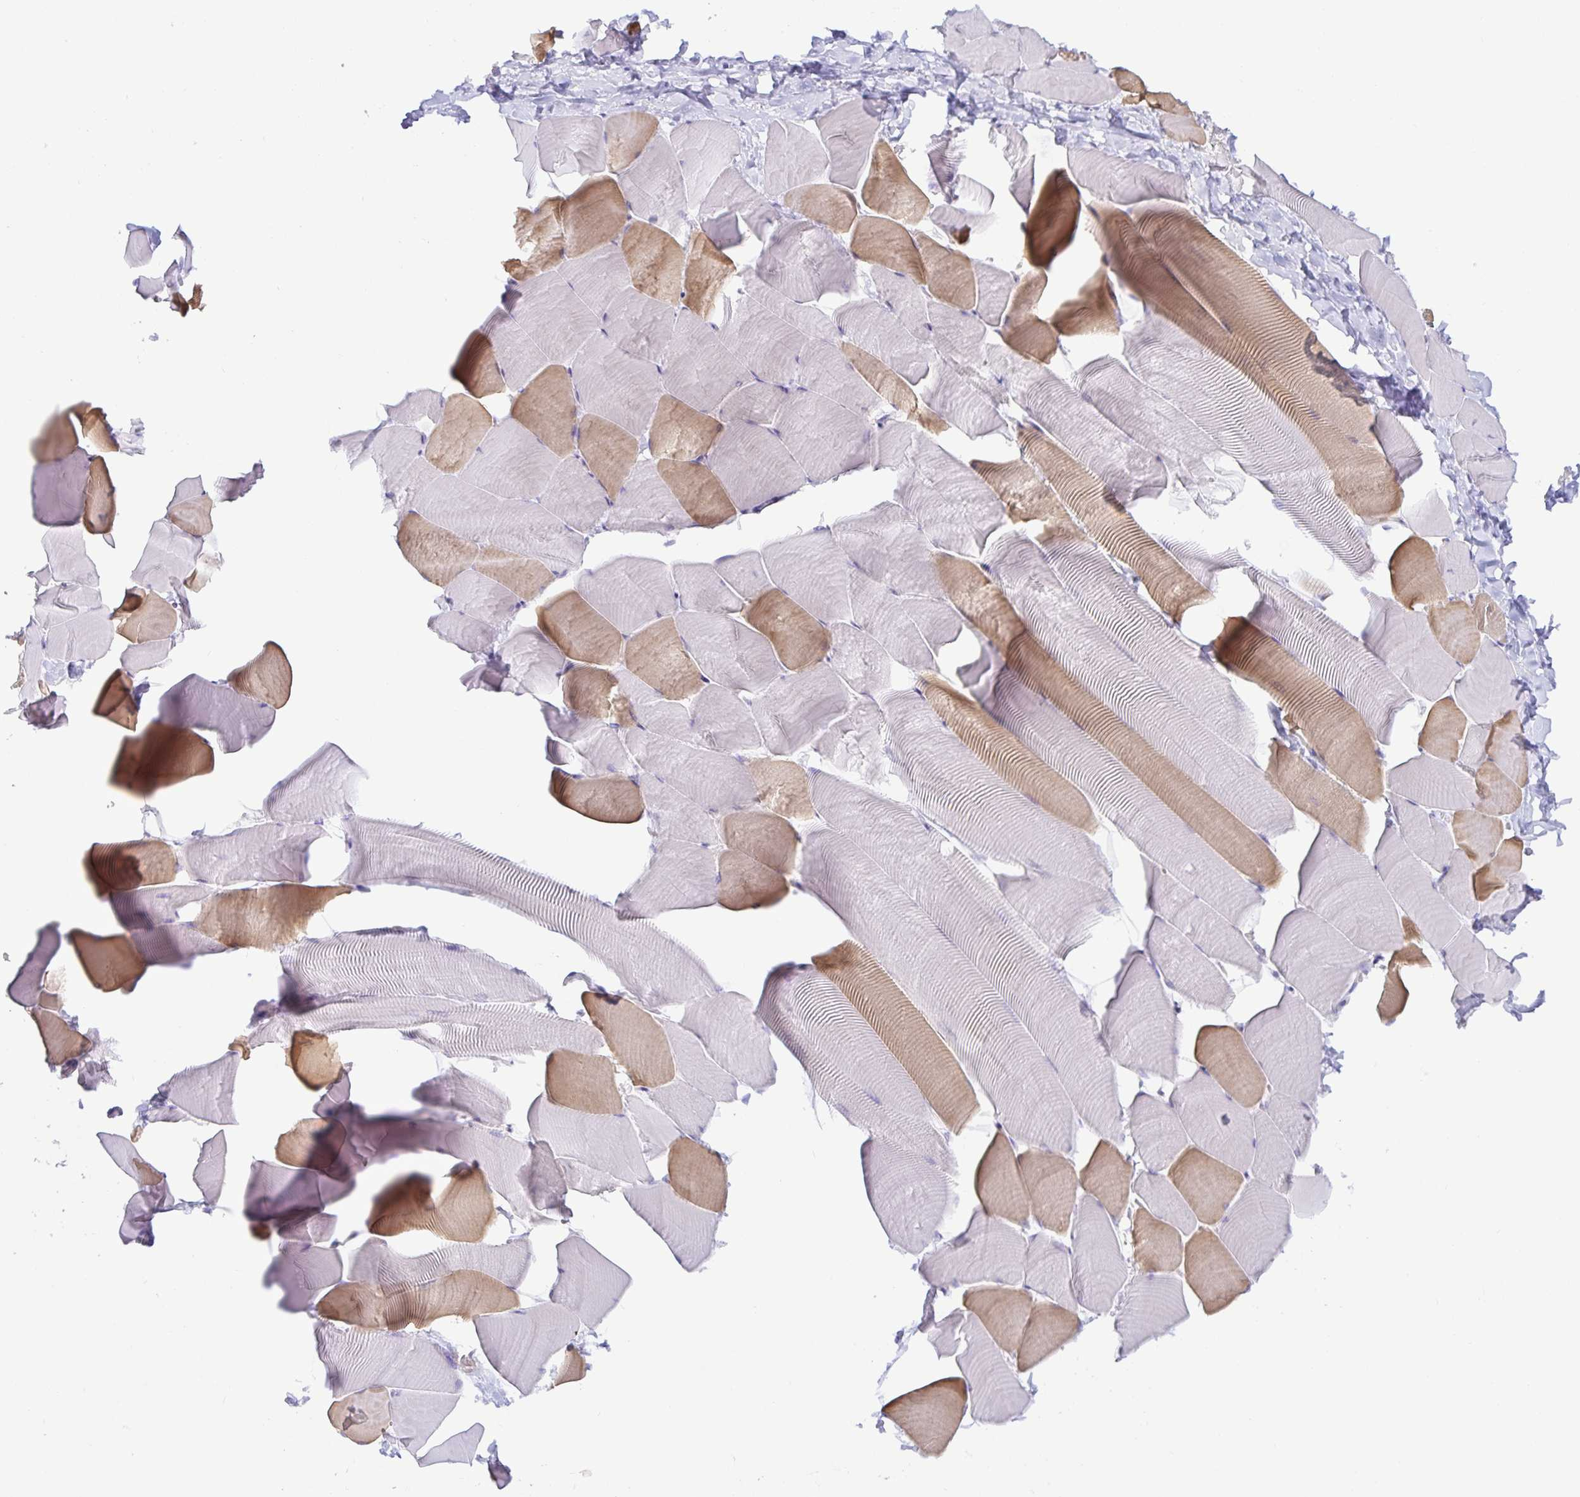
{"staining": {"intensity": "moderate", "quantity": "<25%", "location": "cytoplasmic/membranous"}, "tissue": "skeletal muscle", "cell_type": "Myocytes", "image_type": "normal", "snomed": [{"axis": "morphology", "description": "Normal tissue, NOS"}, {"axis": "topography", "description": "Skeletal muscle"}], "caption": "Immunohistochemical staining of unremarkable human skeletal muscle reveals <25% levels of moderate cytoplasmic/membranous protein staining in approximately <25% of myocytes.", "gene": "SPAG4", "patient": {"sex": "male", "age": 25}}